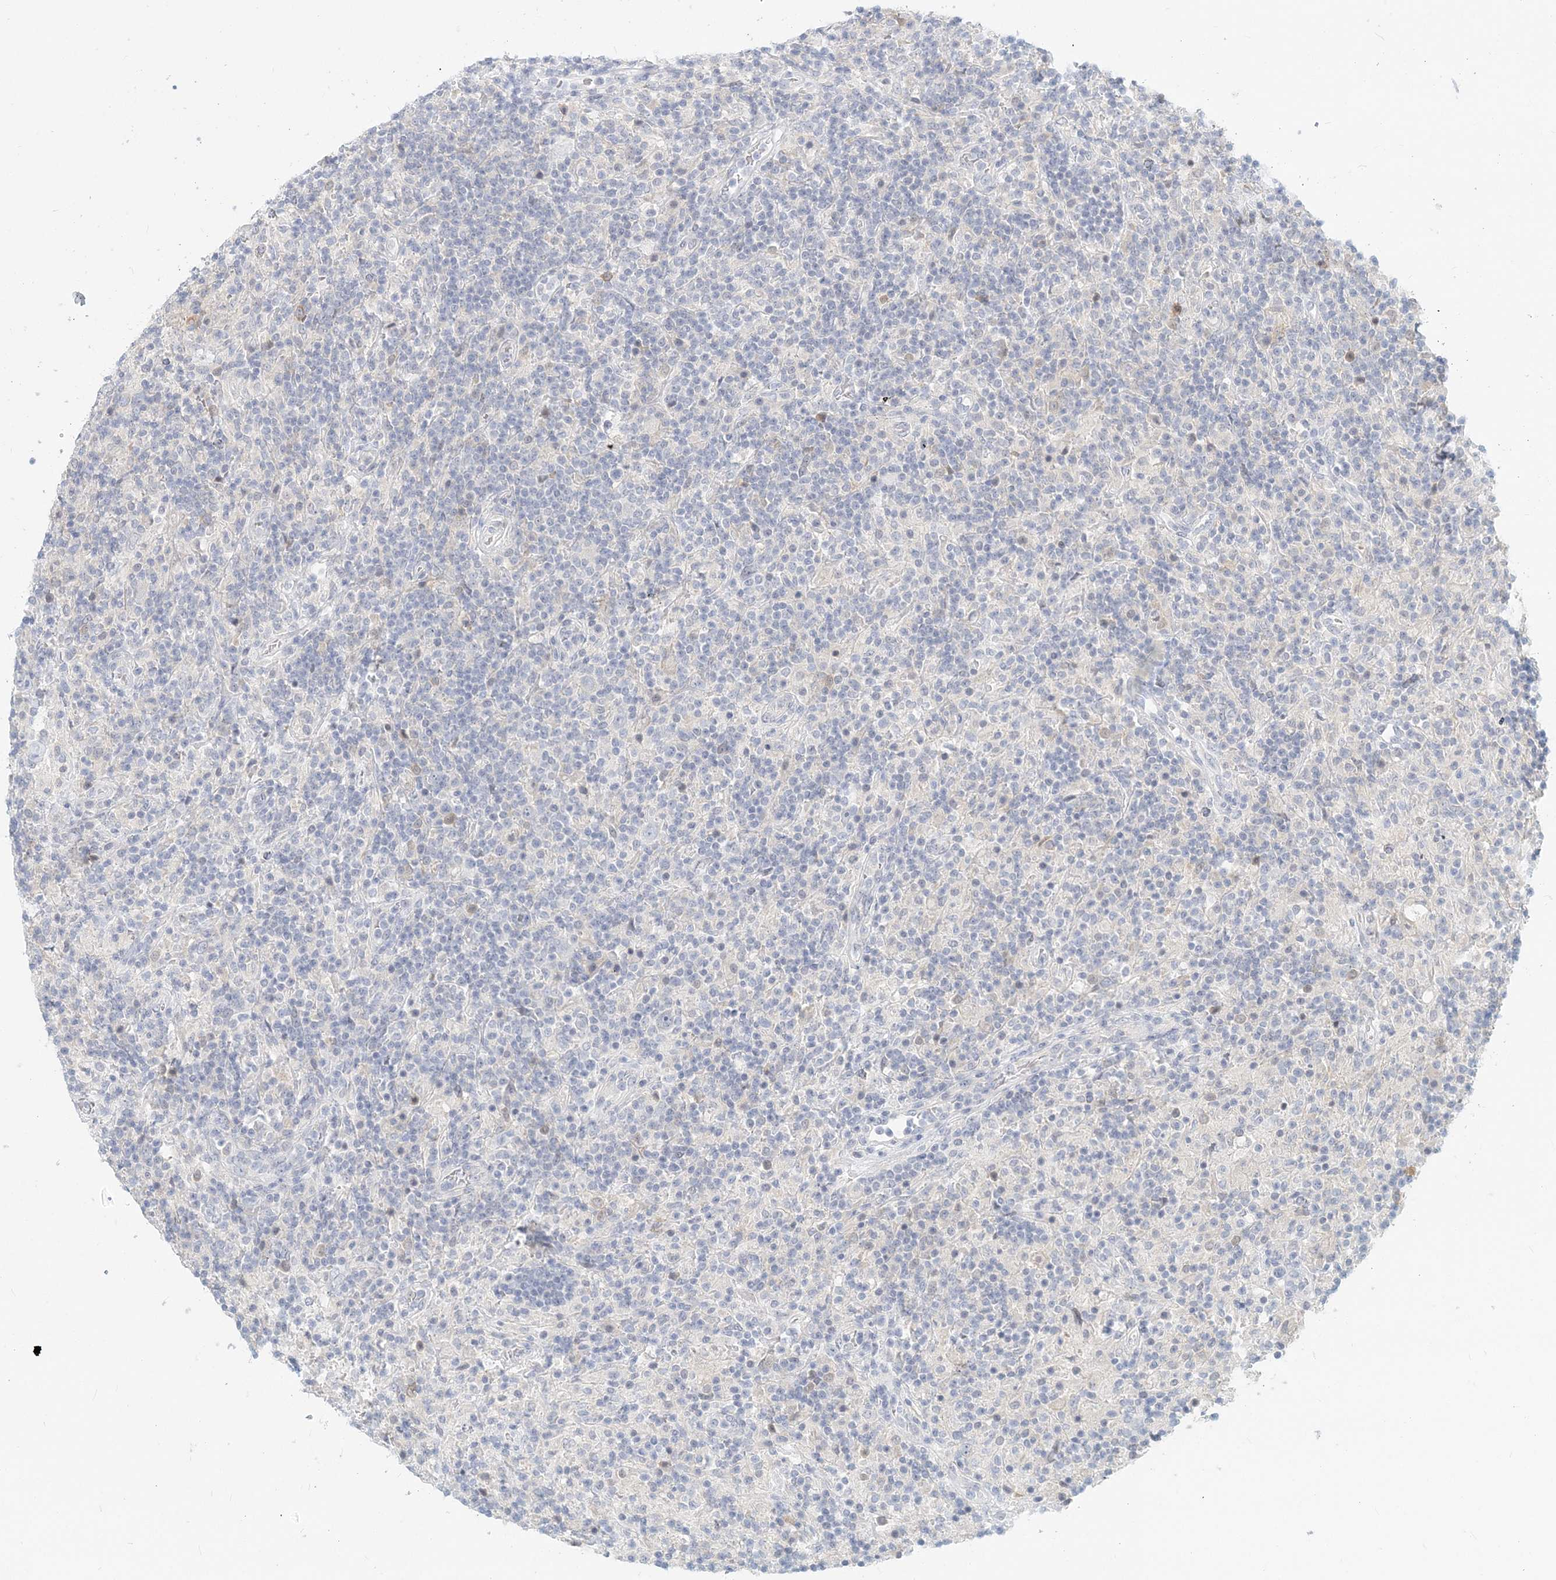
{"staining": {"intensity": "negative", "quantity": "none", "location": "none"}, "tissue": "lymphoma", "cell_type": "Tumor cells", "image_type": "cancer", "snomed": [{"axis": "morphology", "description": "Hodgkin's disease, NOS"}, {"axis": "topography", "description": "Lymph node"}], "caption": "Immunohistochemistry image of neoplastic tissue: Hodgkin's disease stained with DAB demonstrates no significant protein expression in tumor cells. (Stains: DAB IHC with hematoxylin counter stain, Microscopy: brightfield microscopy at high magnification).", "gene": "GMPPA", "patient": {"sex": "male", "age": 70}}